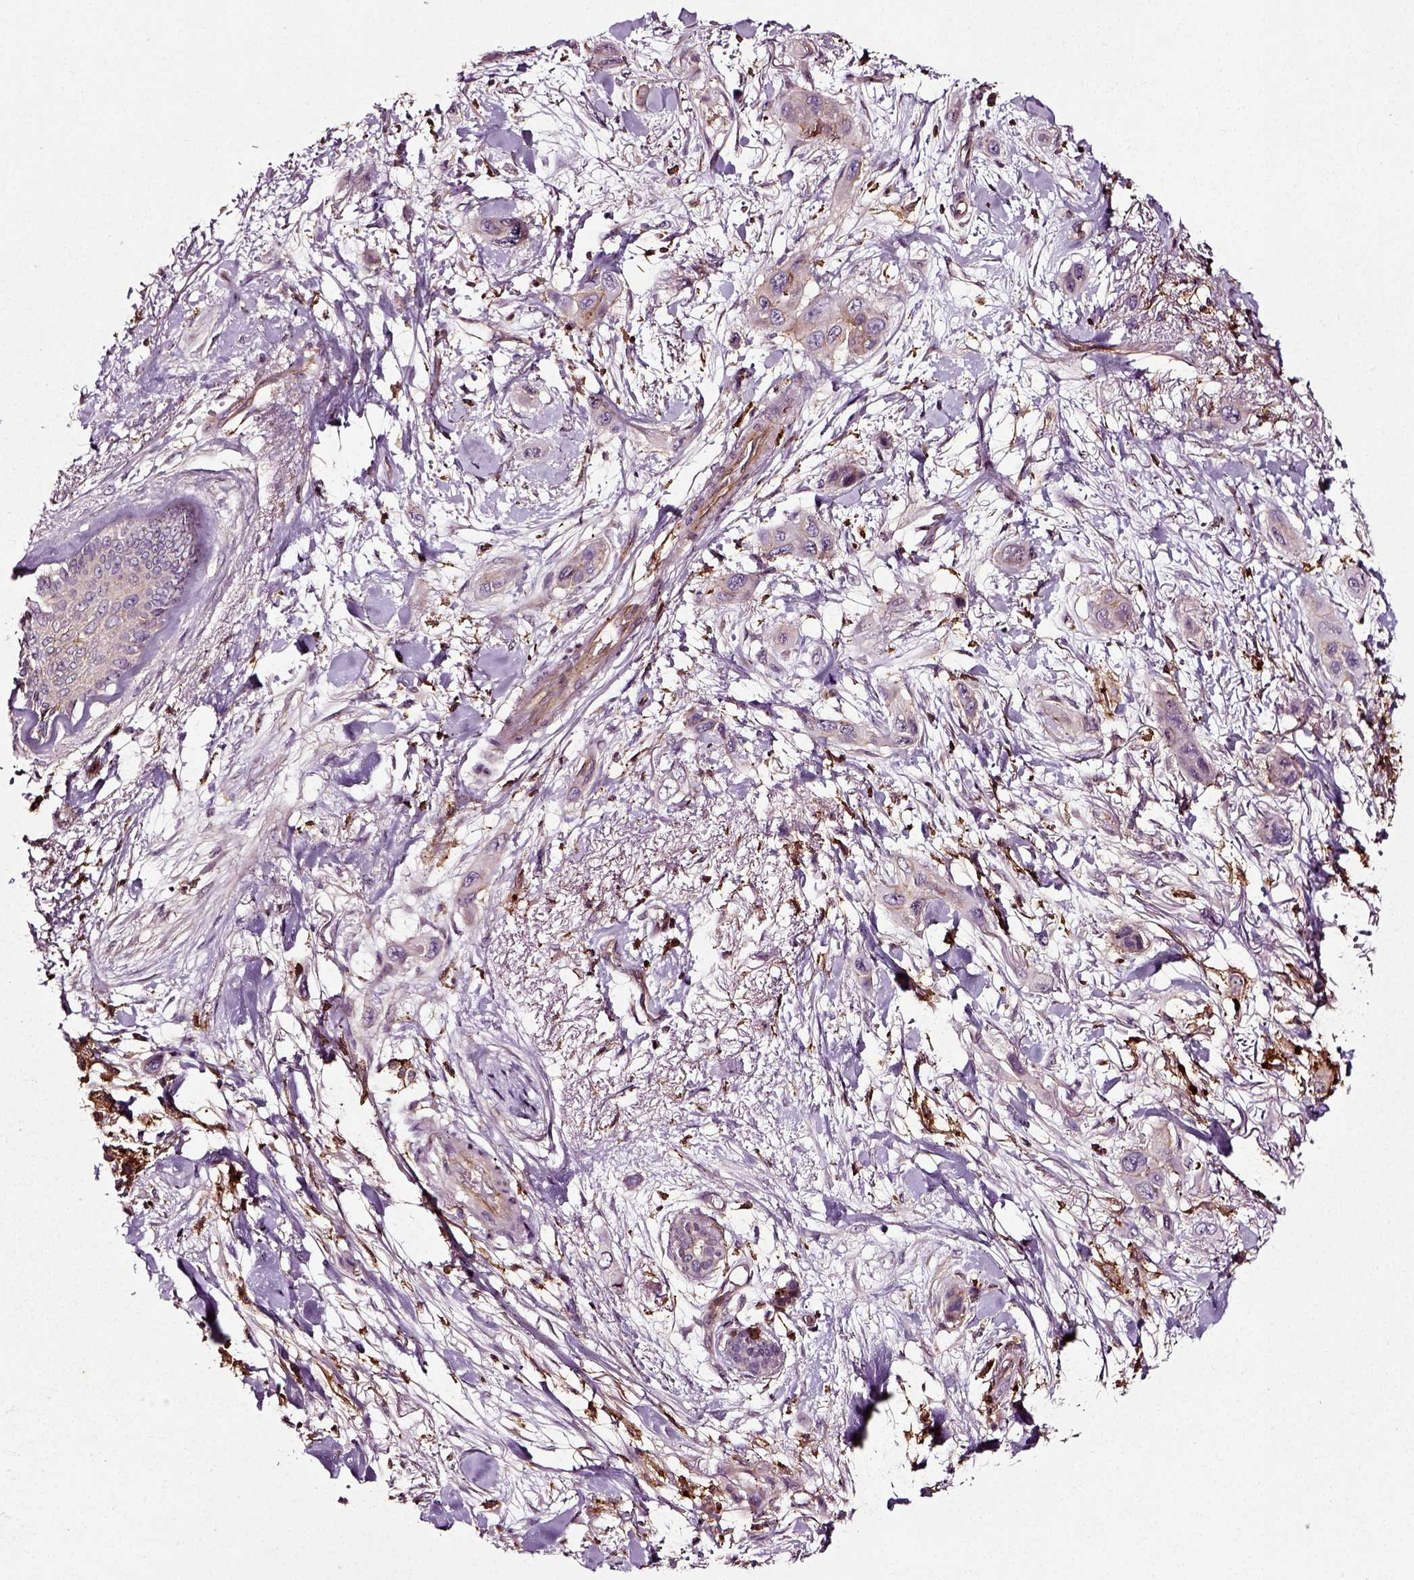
{"staining": {"intensity": "weak", "quantity": "25%-75%", "location": "cytoplasmic/membranous"}, "tissue": "skin cancer", "cell_type": "Tumor cells", "image_type": "cancer", "snomed": [{"axis": "morphology", "description": "Squamous cell carcinoma, NOS"}, {"axis": "topography", "description": "Skin"}], "caption": "DAB (3,3'-diaminobenzidine) immunohistochemical staining of human skin squamous cell carcinoma exhibits weak cytoplasmic/membranous protein staining in approximately 25%-75% of tumor cells.", "gene": "RHOF", "patient": {"sex": "male", "age": 79}}